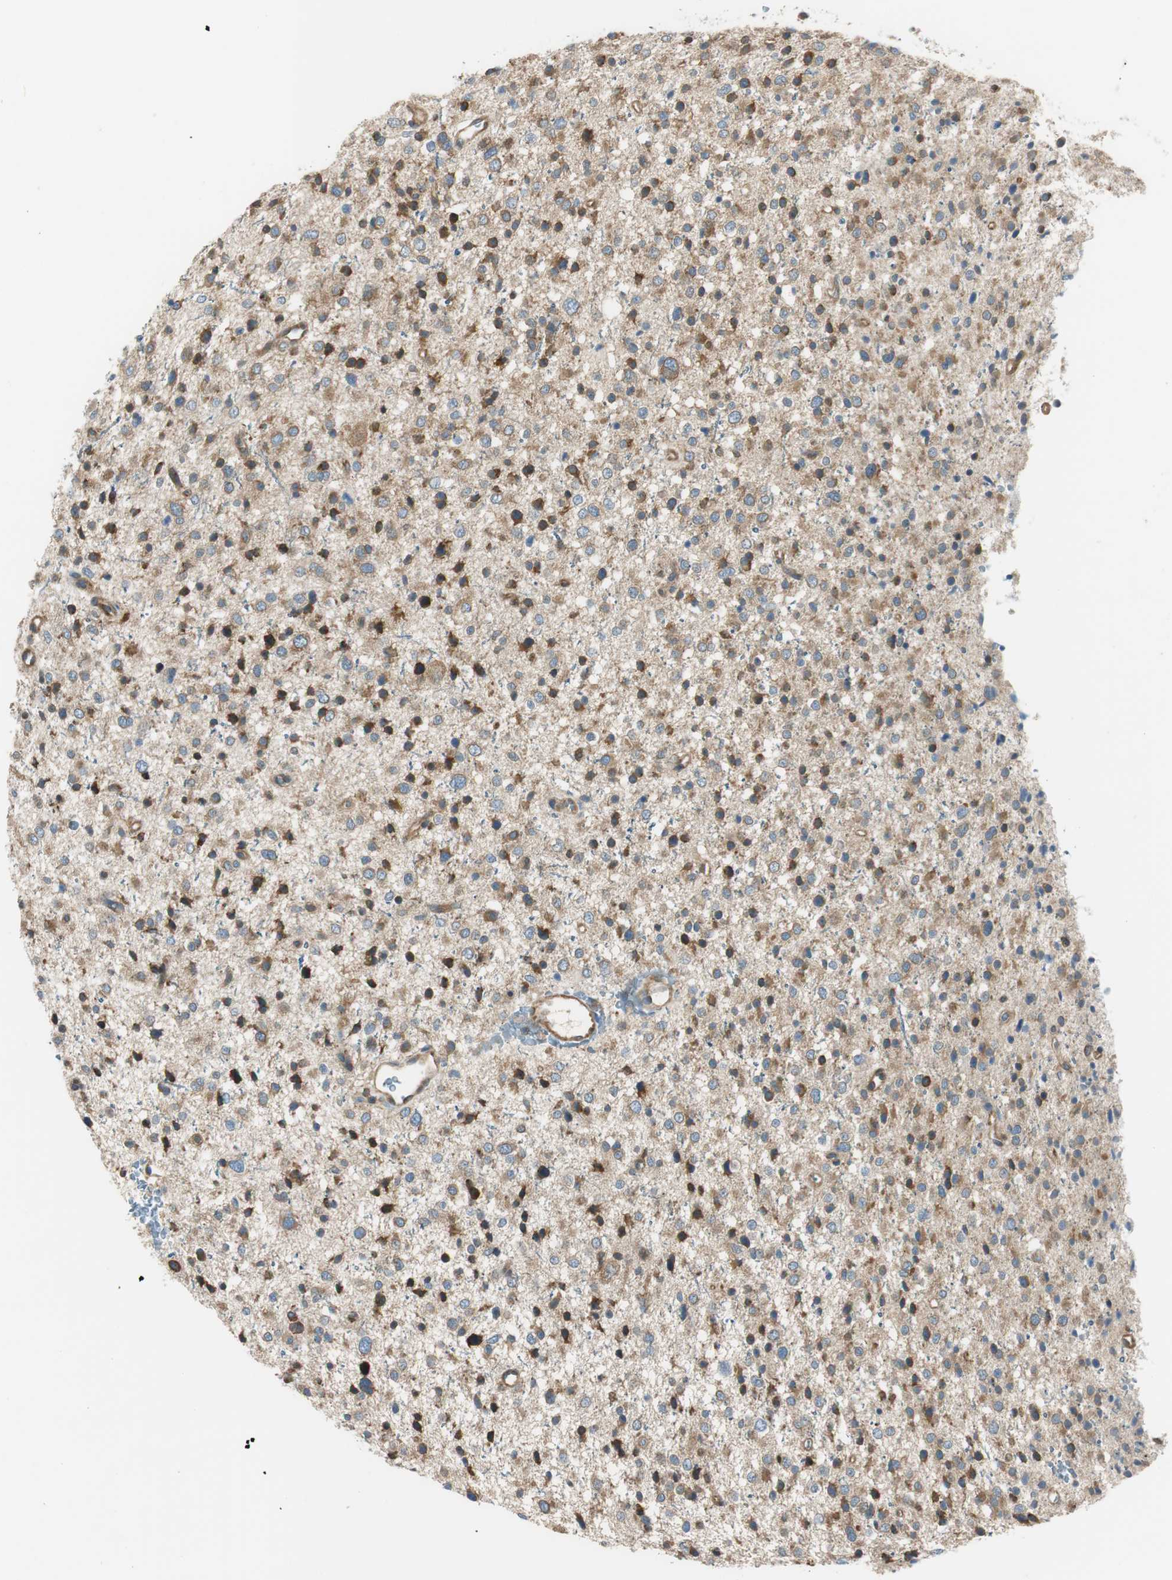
{"staining": {"intensity": "moderate", "quantity": ">75%", "location": "cytoplasmic/membranous"}, "tissue": "glioma", "cell_type": "Tumor cells", "image_type": "cancer", "snomed": [{"axis": "morphology", "description": "Glioma, malignant, Low grade"}, {"axis": "topography", "description": "Brain"}], "caption": "Tumor cells reveal moderate cytoplasmic/membranous expression in approximately >75% of cells in glioma.", "gene": "PI4K2B", "patient": {"sex": "female", "age": 37}}